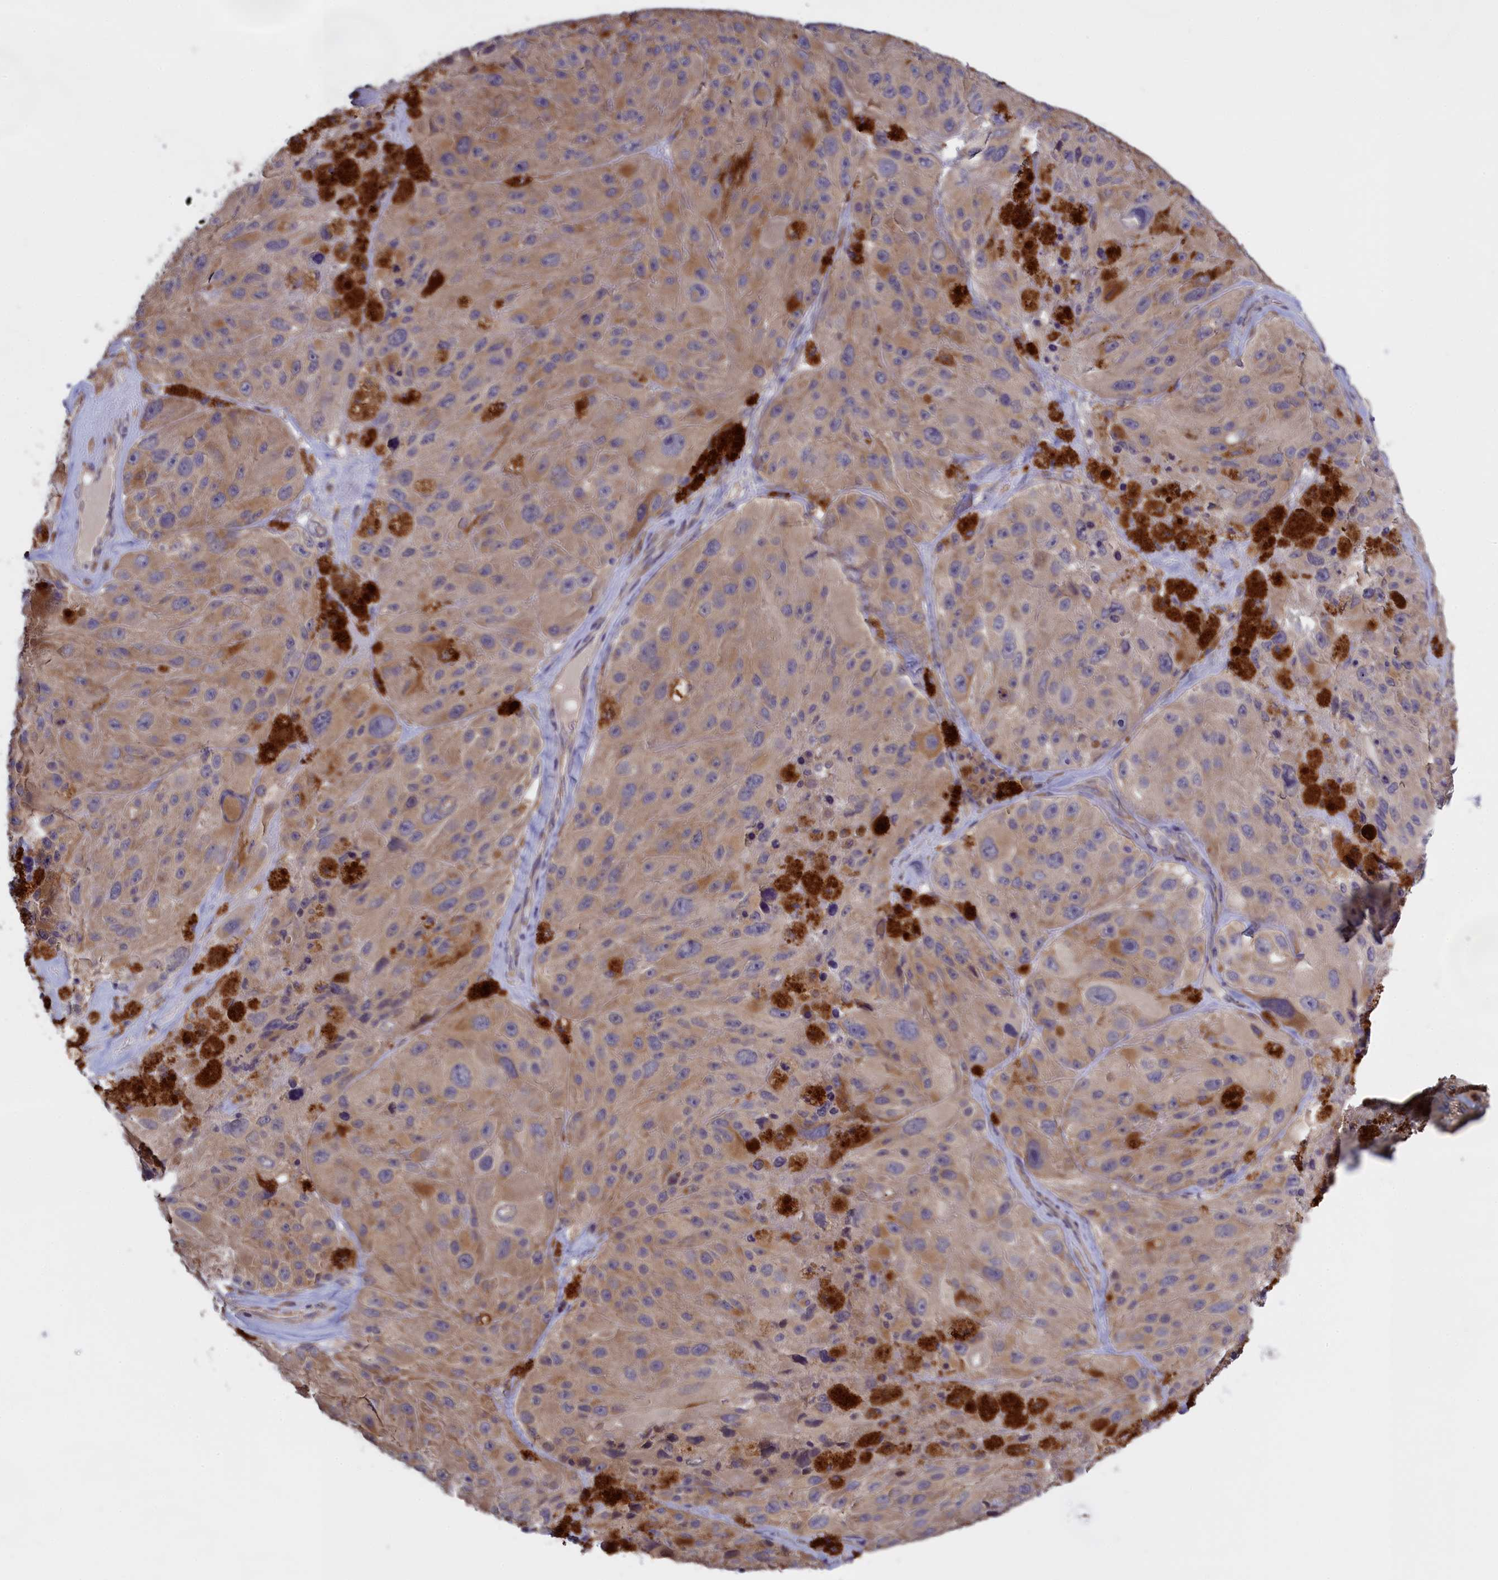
{"staining": {"intensity": "weak", "quantity": "<25%", "location": "cytoplasmic/membranous"}, "tissue": "melanoma", "cell_type": "Tumor cells", "image_type": "cancer", "snomed": [{"axis": "morphology", "description": "Malignant melanoma, Metastatic site"}, {"axis": "topography", "description": "Lymph node"}], "caption": "Tumor cells are negative for protein expression in human melanoma.", "gene": "COL19A1", "patient": {"sex": "male", "age": 62}}